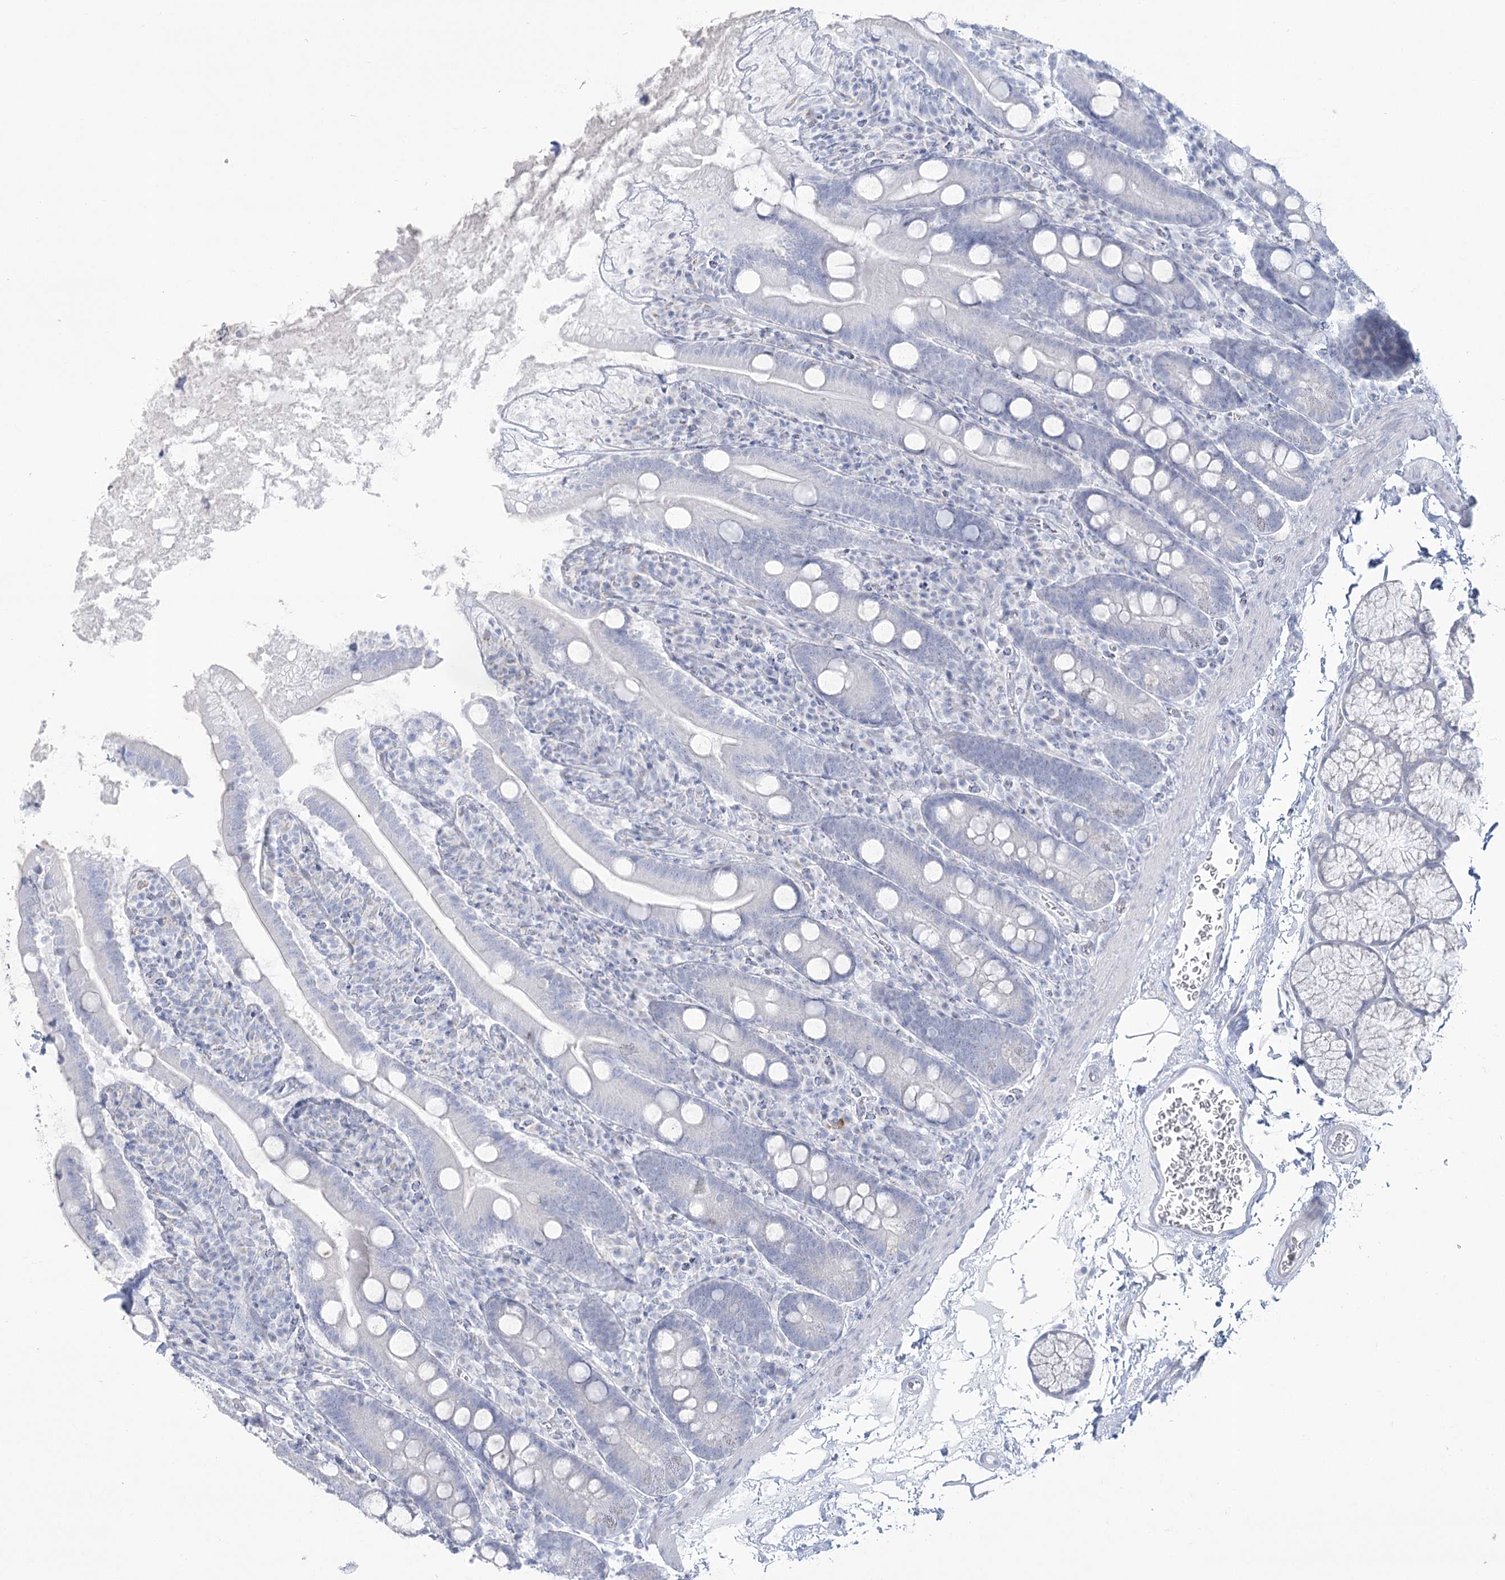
{"staining": {"intensity": "negative", "quantity": "none", "location": "none"}, "tissue": "duodenum", "cell_type": "Glandular cells", "image_type": "normal", "snomed": [{"axis": "morphology", "description": "Normal tissue, NOS"}, {"axis": "topography", "description": "Duodenum"}], "caption": "This histopathology image is of benign duodenum stained with IHC to label a protein in brown with the nuclei are counter-stained blue. There is no positivity in glandular cells. (IHC, brightfield microscopy, high magnification).", "gene": "ZNF843", "patient": {"sex": "male", "age": 35}}